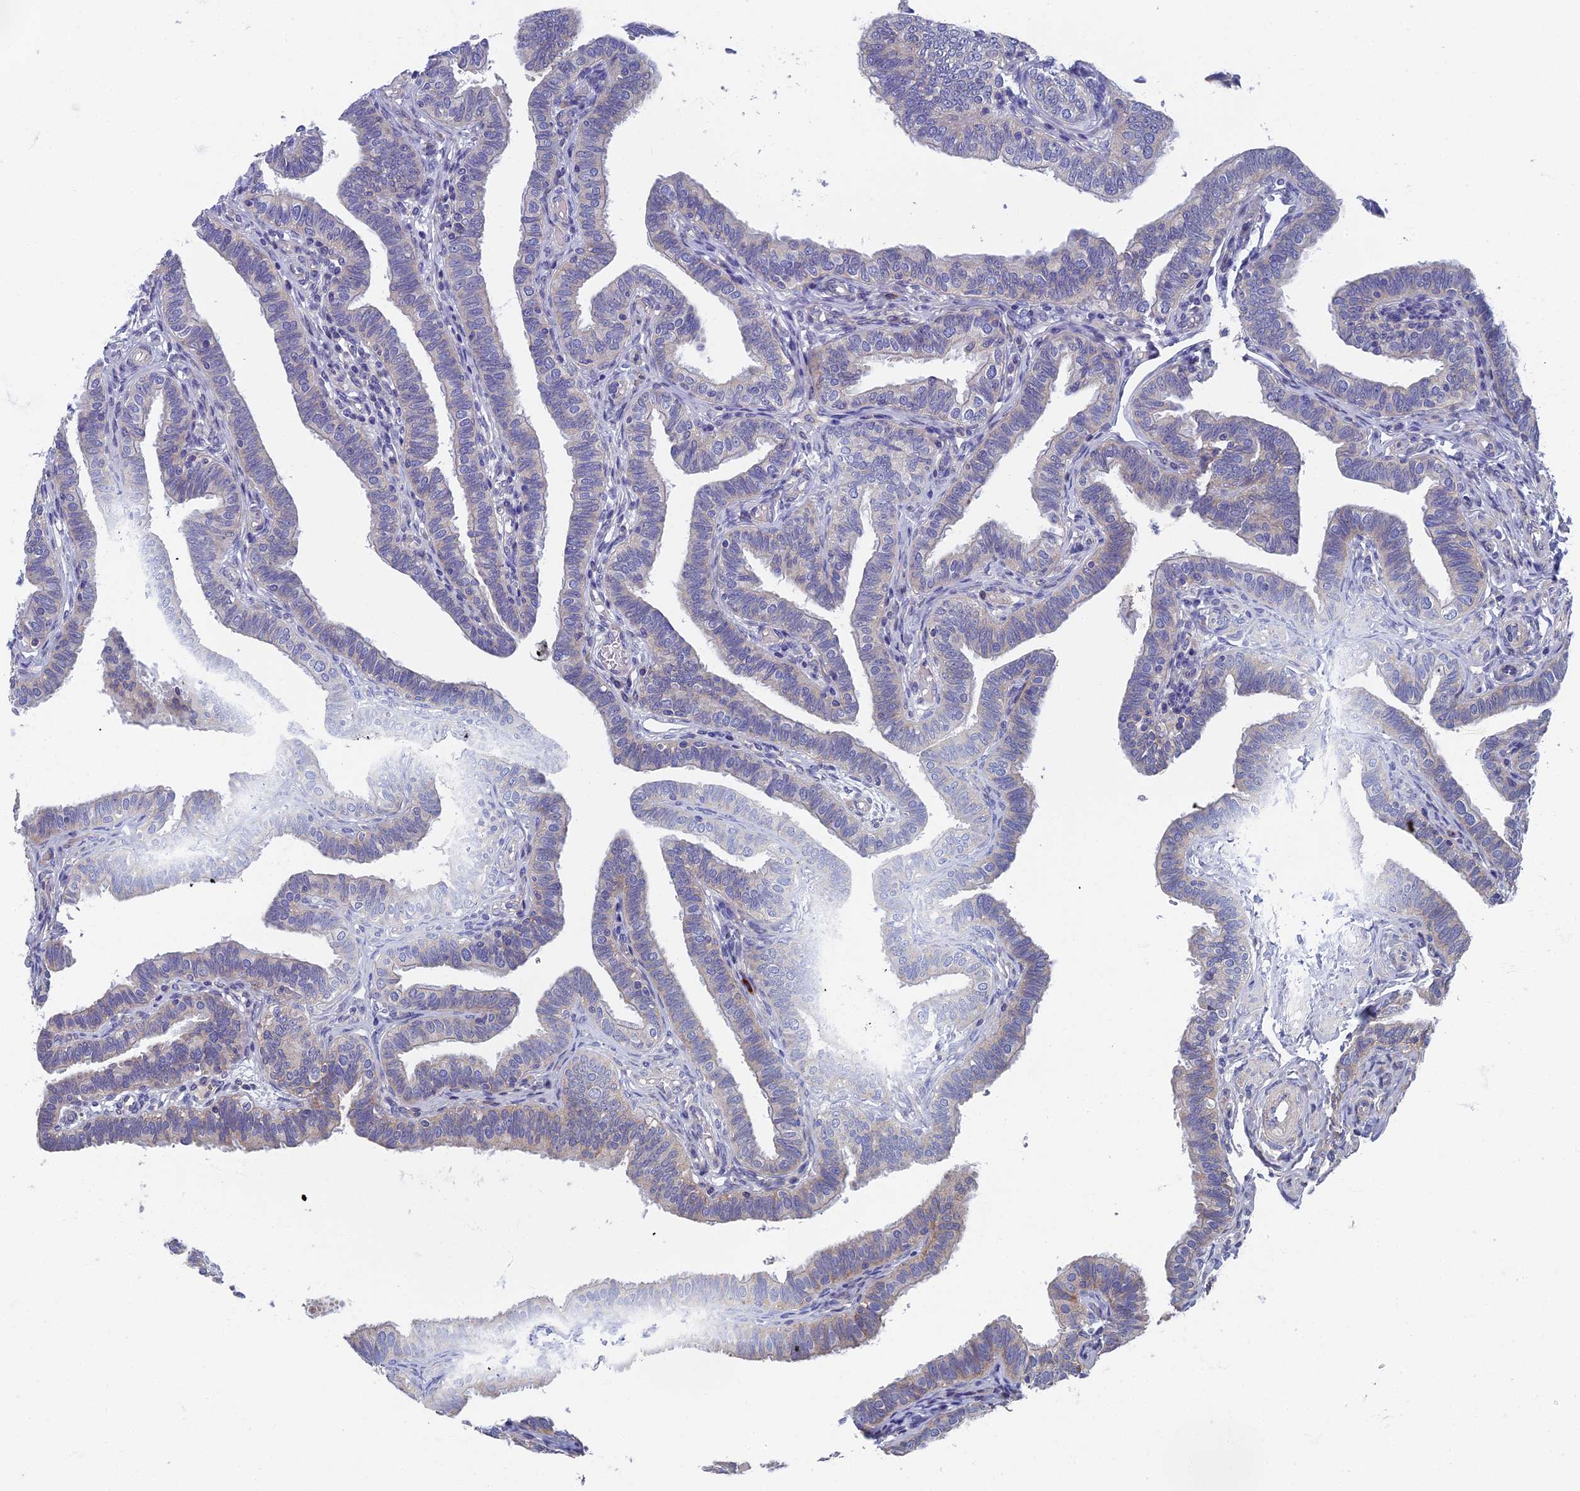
{"staining": {"intensity": "negative", "quantity": "none", "location": "none"}, "tissue": "fallopian tube", "cell_type": "Glandular cells", "image_type": "normal", "snomed": [{"axis": "morphology", "description": "Normal tissue, NOS"}, {"axis": "topography", "description": "Fallopian tube"}], "caption": "Immunohistochemistry (IHC) photomicrograph of normal fallopian tube: human fallopian tube stained with DAB (3,3'-diaminobenzidine) demonstrates no significant protein staining in glandular cells. (DAB (3,3'-diaminobenzidine) immunohistochemistry with hematoxylin counter stain).", "gene": "SPIN4", "patient": {"sex": "female", "age": 39}}